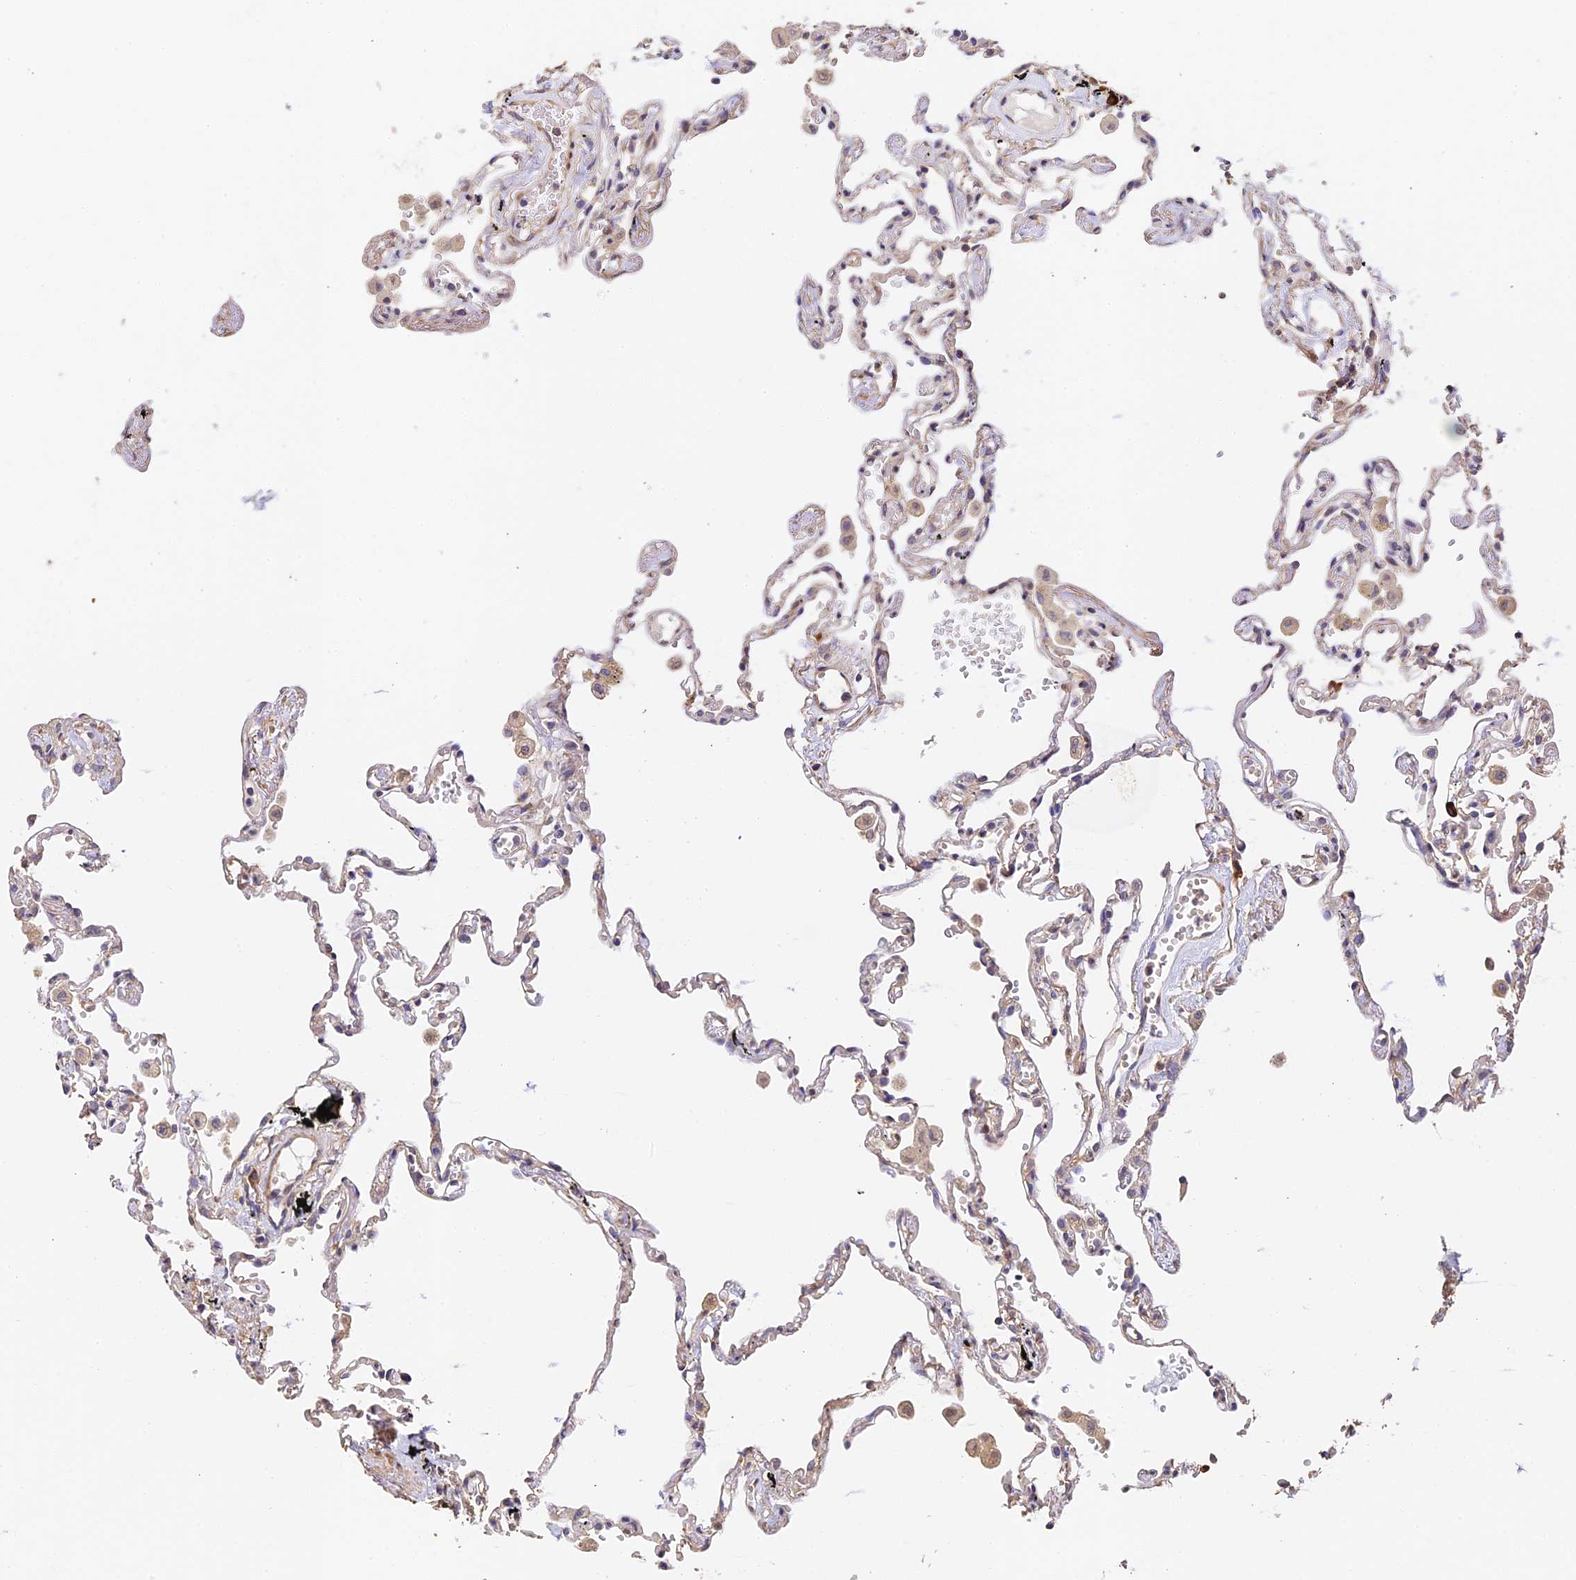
{"staining": {"intensity": "negative", "quantity": "none", "location": "none"}, "tissue": "lung", "cell_type": "Alveolar cells", "image_type": "normal", "snomed": [{"axis": "morphology", "description": "Normal tissue, NOS"}, {"axis": "topography", "description": "Lung"}], "caption": "Immunohistochemistry image of normal human lung stained for a protein (brown), which exhibits no expression in alveolar cells.", "gene": "SLC11A1", "patient": {"sex": "female", "age": 67}}